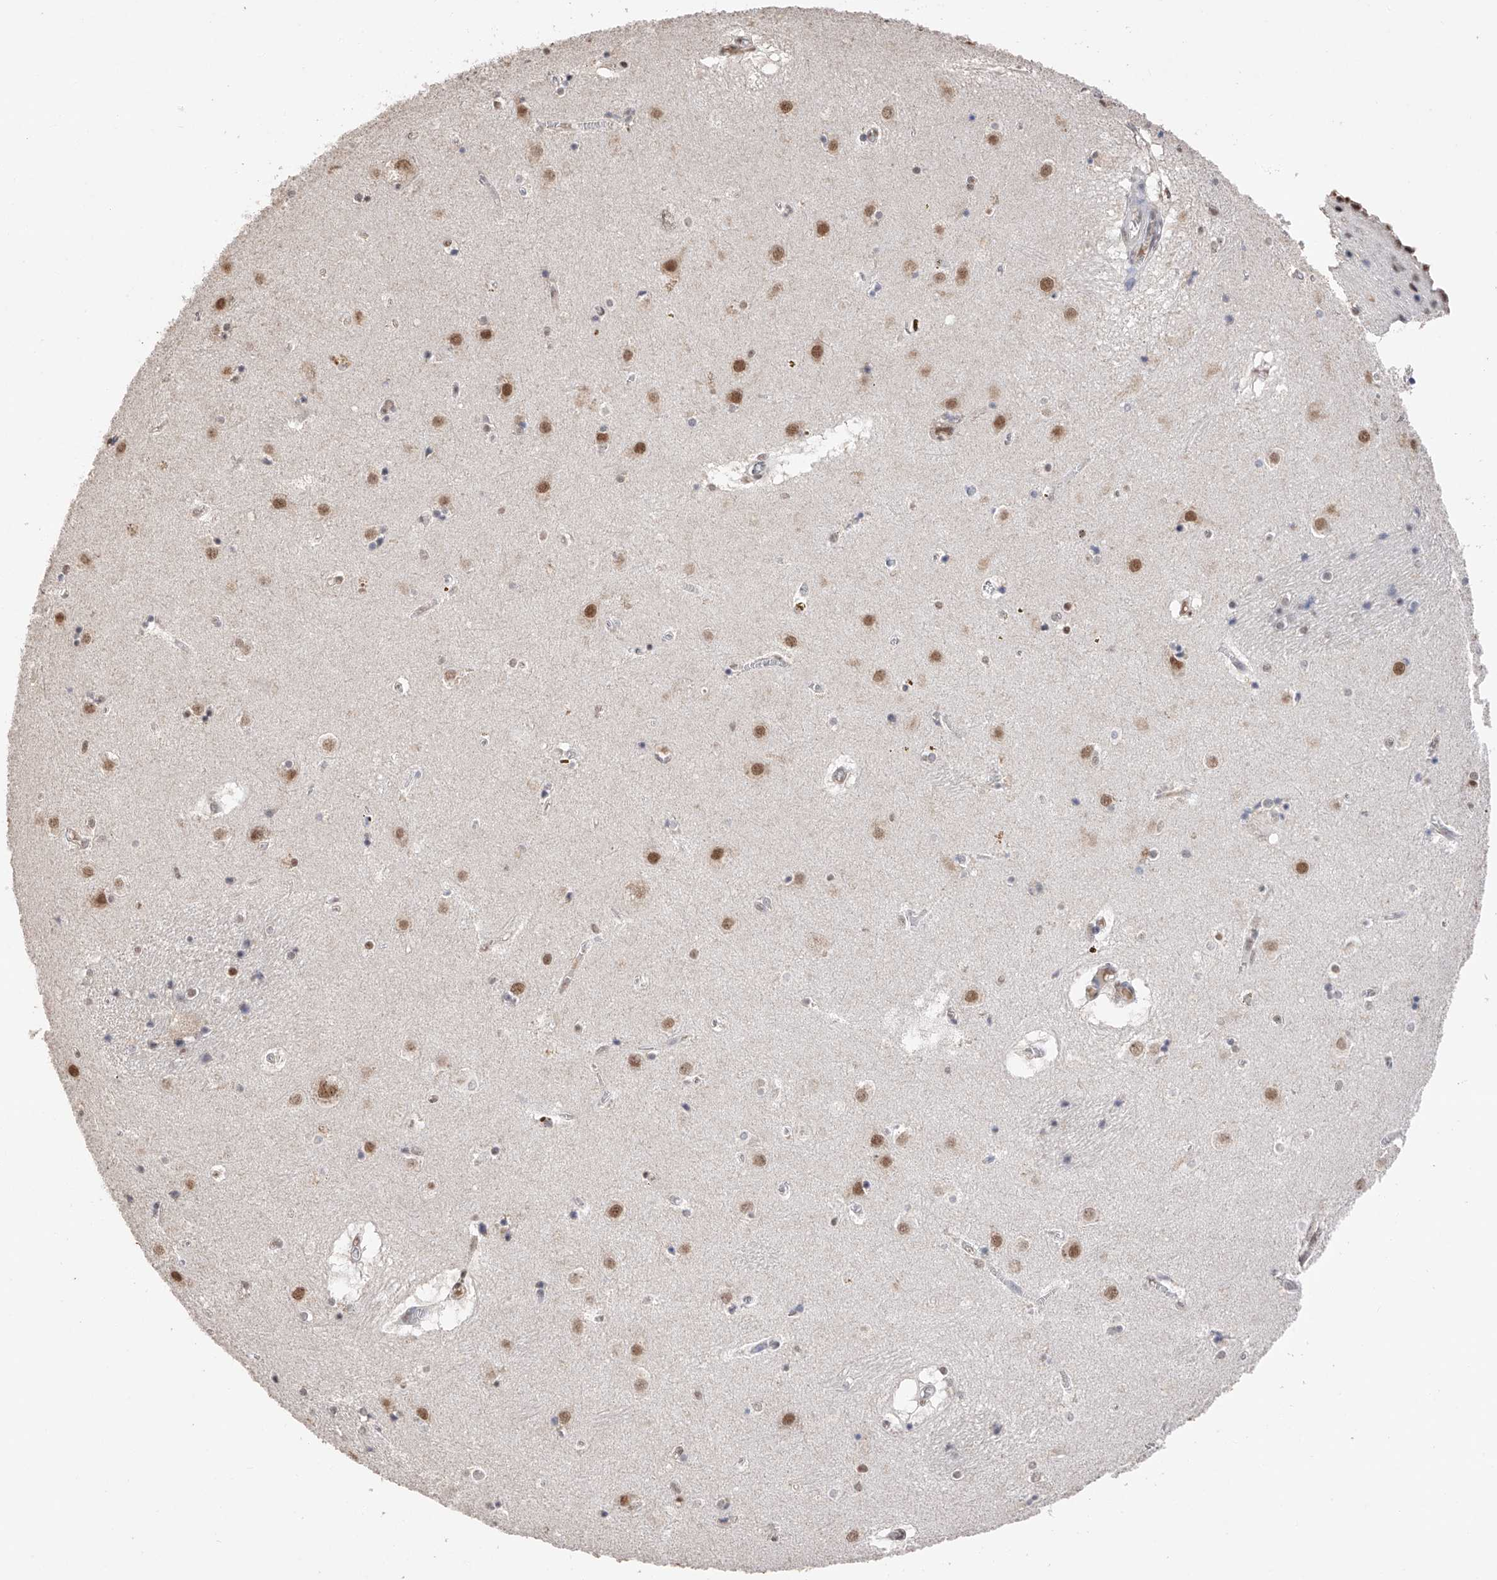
{"staining": {"intensity": "negative", "quantity": "none", "location": "none"}, "tissue": "caudate", "cell_type": "Glial cells", "image_type": "normal", "snomed": [{"axis": "morphology", "description": "Normal tissue, NOS"}, {"axis": "topography", "description": "Lateral ventricle wall"}], "caption": "An immunohistochemistry (IHC) histopathology image of unremarkable caudate is shown. There is no staining in glial cells of caudate.", "gene": "DMAP1", "patient": {"sex": "male", "age": 70}}